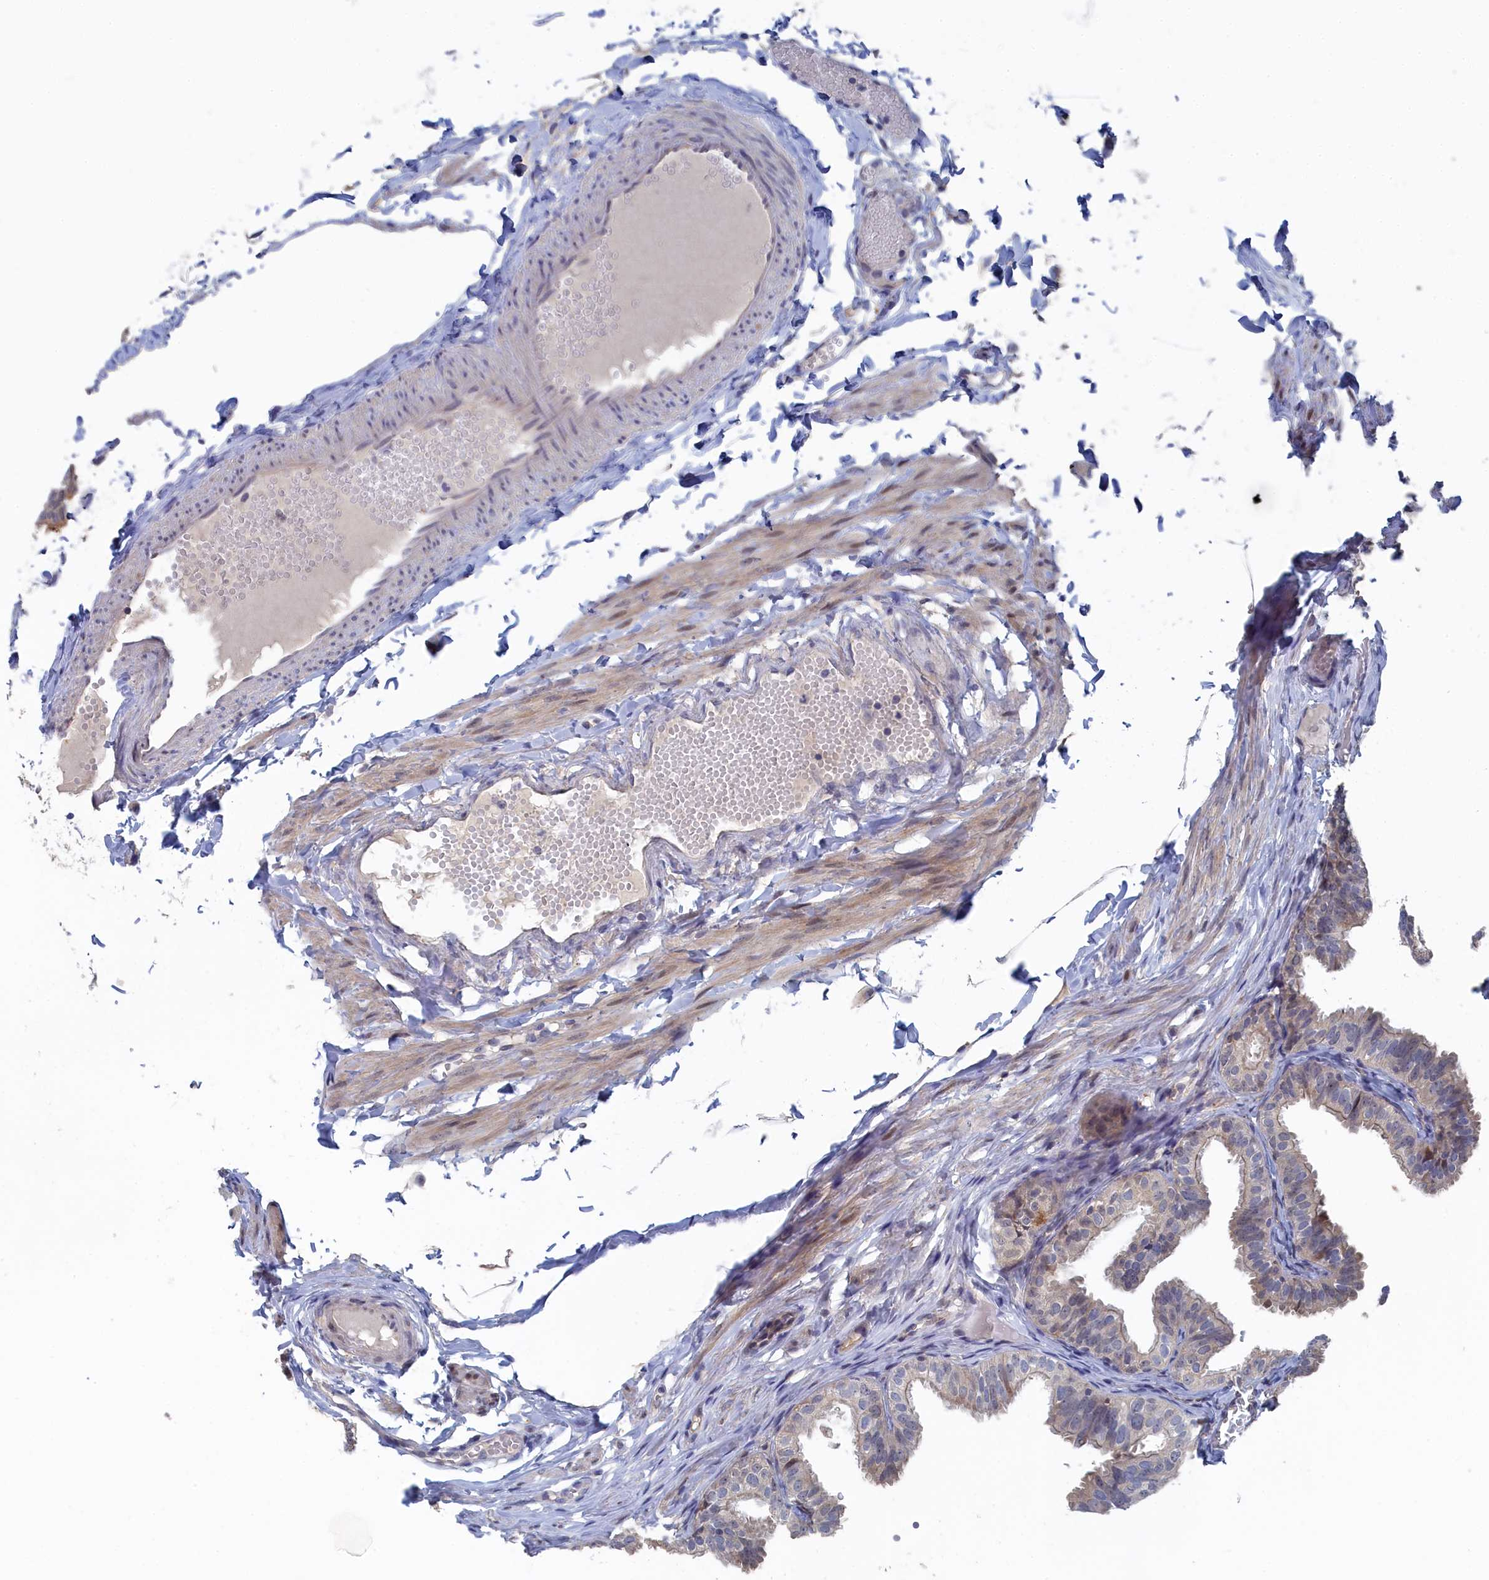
{"staining": {"intensity": "weak", "quantity": "25%-75%", "location": "cytoplasmic/membranous,nuclear"}, "tissue": "fallopian tube", "cell_type": "Glandular cells", "image_type": "normal", "snomed": [{"axis": "morphology", "description": "Normal tissue, NOS"}, {"axis": "topography", "description": "Fallopian tube"}], "caption": "High-power microscopy captured an IHC photomicrograph of unremarkable fallopian tube, revealing weak cytoplasmic/membranous,nuclear staining in about 25%-75% of glandular cells. (Stains: DAB in brown, nuclei in blue, Microscopy: brightfield microscopy at high magnification).", "gene": "IRGQ", "patient": {"sex": "female", "age": 35}}